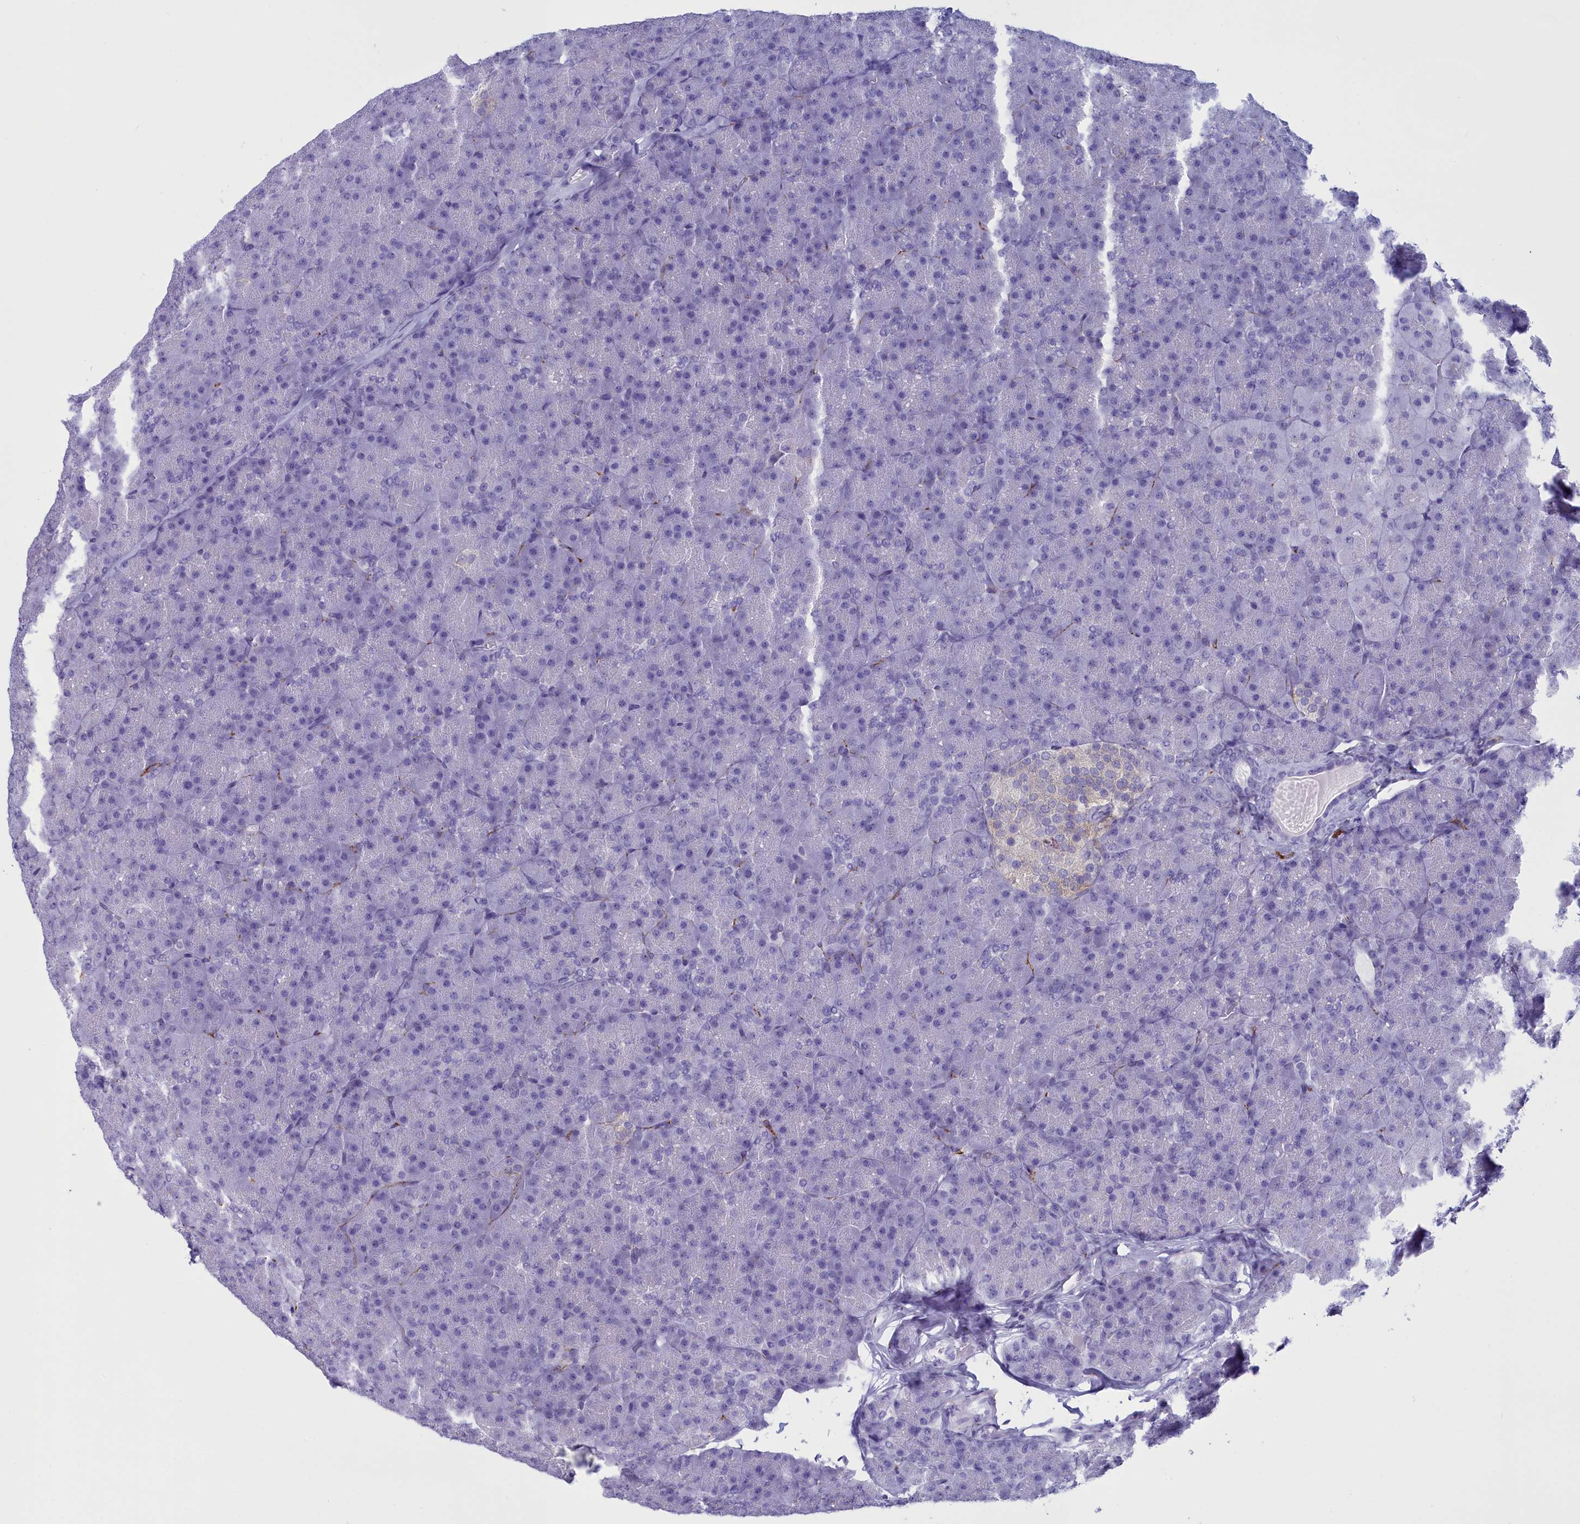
{"staining": {"intensity": "negative", "quantity": "none", "location": "none"}, "tissue": "pancreas", "cell_type": "Exocrine glandular cells", "image_type": "normal", "snomed": [{"axis": "morphology", "description": "Normal tissue, NOS"}, {"axis": "topography", "description": "Pancreas"}], "caption": "This micrograph is of unremarkable pancreas stained with immunohistochemistry to label a protein in brown with the nuclei are counter-stained blue. There is no expression in exocrine glandular cells.", "gene": "MAP6", "patient": {"sex": "male", "age": 36}}